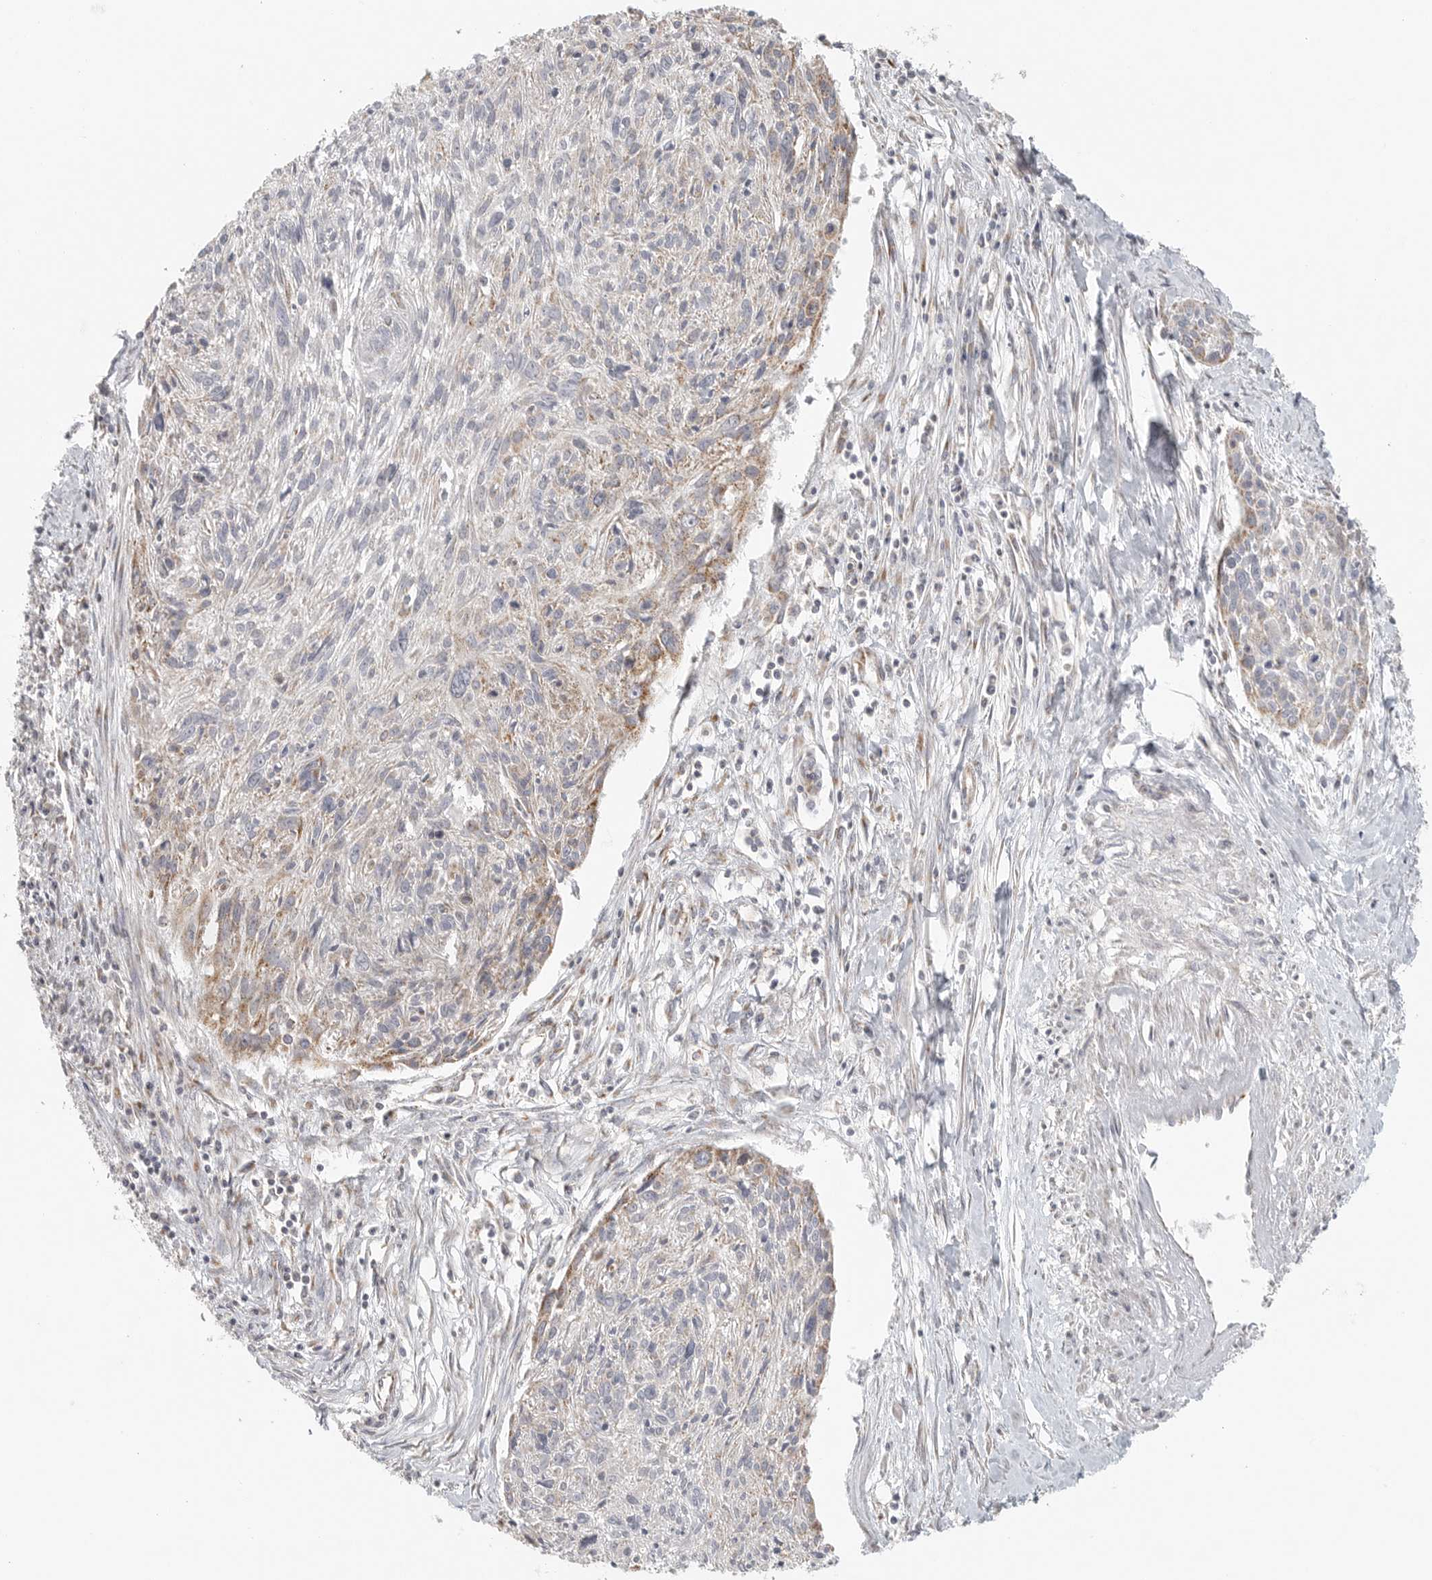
{"staining": {"intensity": "moderate", "quantity": "<25%", "location": "cytoplasmic/membranous"}, "tissue": "cervical cancer", "cell_type": "Tumor cells", "image_type": "cancer", "snomed": [{"axis": "morphology", "description": "Squamous cell carcinoma, NOS"}, {"axis": "topography", "description": "Cervix"}], "caption": "Cervical cancer stained with immunohistochemistry demonstrates moderate cytoplasmic/membranous expression in about <25% of tumor cells. Ihc stains the protein of interest in brown and the nuclei are stained blue.", "gene": "SLC25A26", "patient": {"sex": "female", "age": 51}}